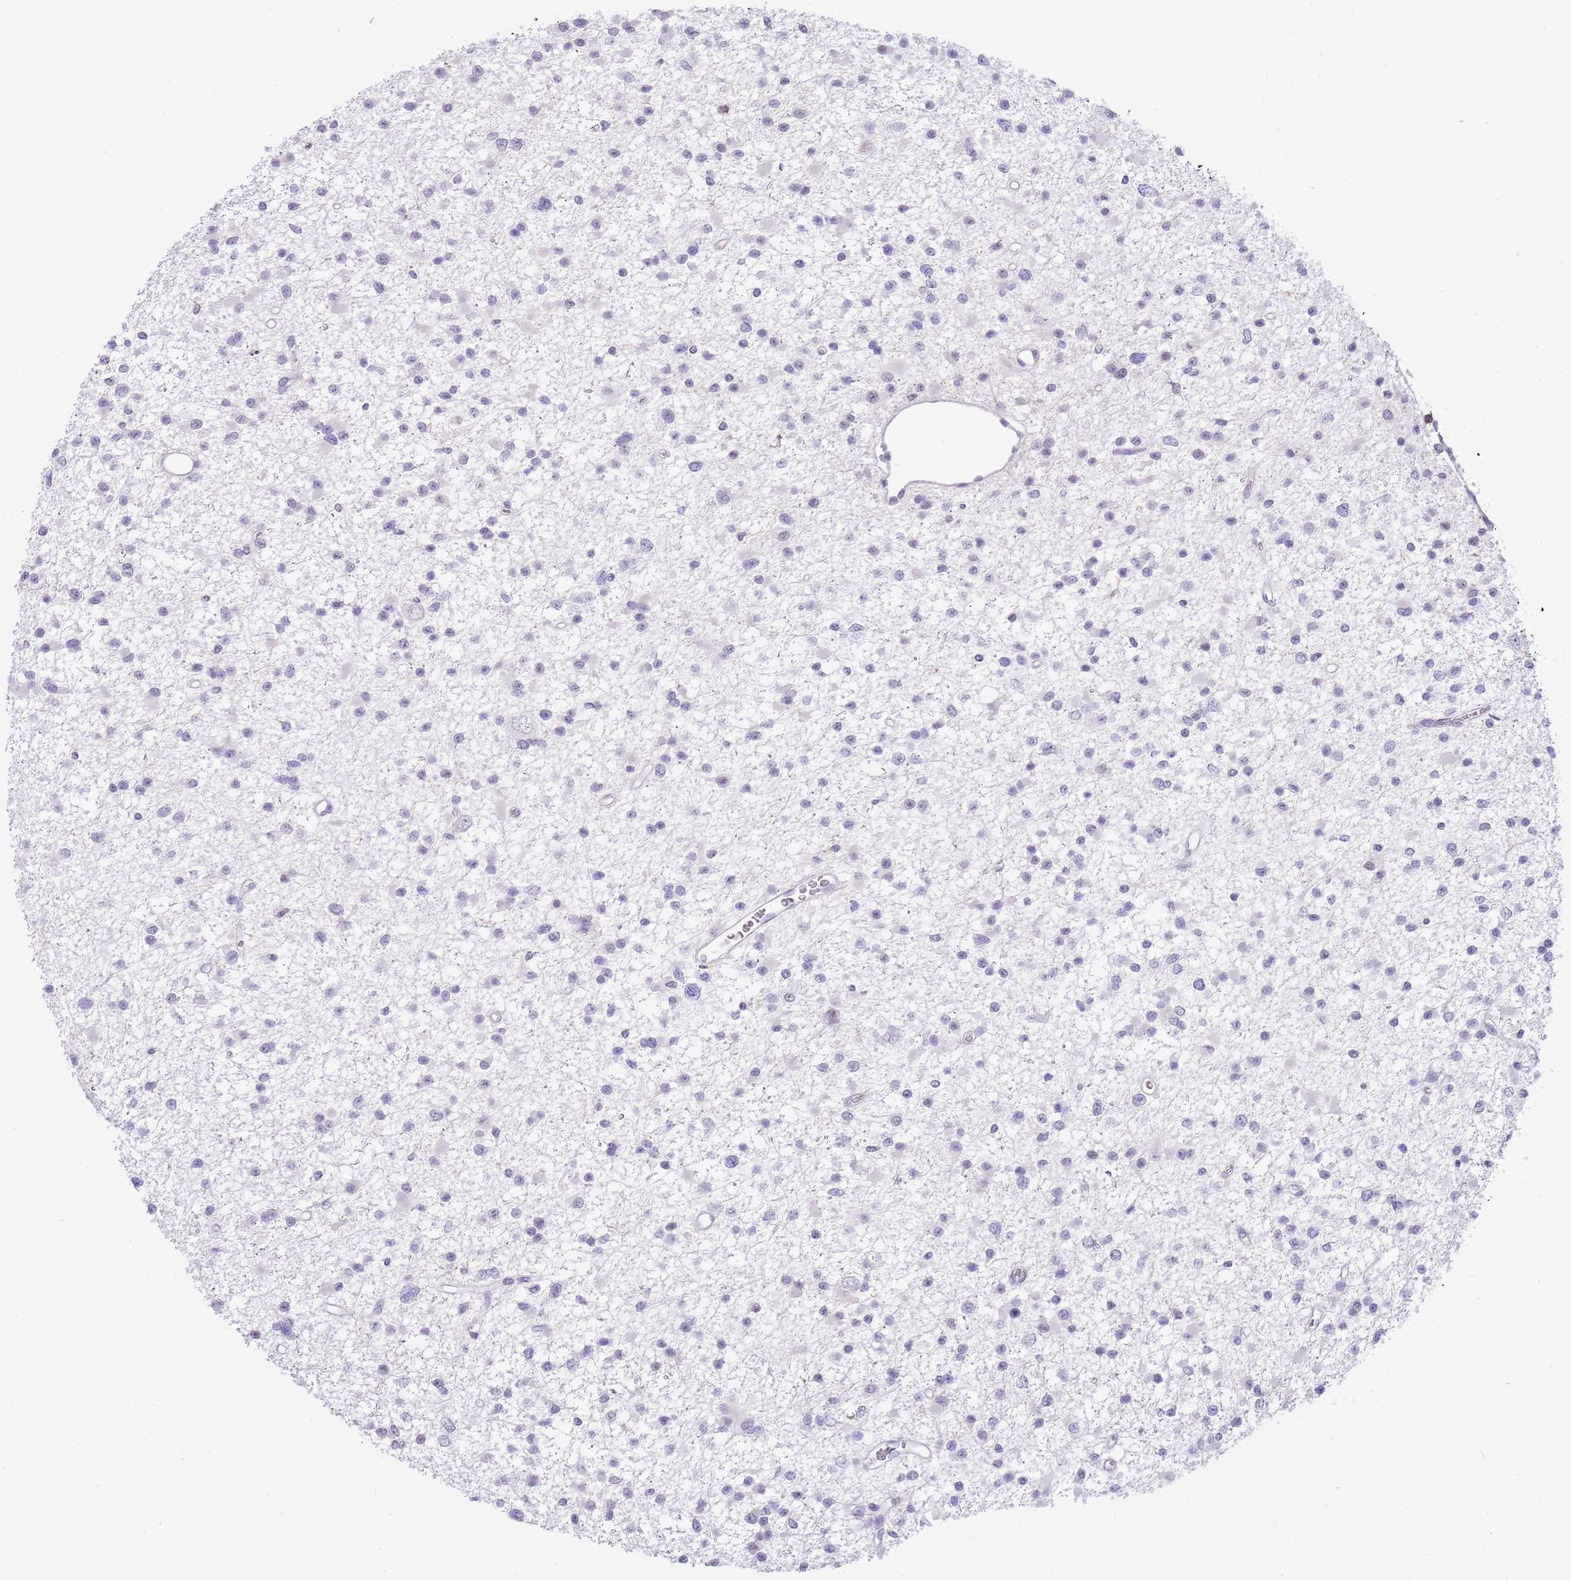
{"staining": {"intensity": "negative", "quantity": "none", "location": "none"}, "tissue": "glioma", "cell_type": "Tumor cells", "image_type": "cancer", "snomed": [{"axis": "morphology", "description": "Glioma, malignant, Low grade"}, {"axis": "topography", "description": "Brain"}], "caption": "Protein analysis of glioma reveals no significant expression in tumor cells.", "gene": "PPP1R17", "patient": {"sex": "female", "age": 22}}